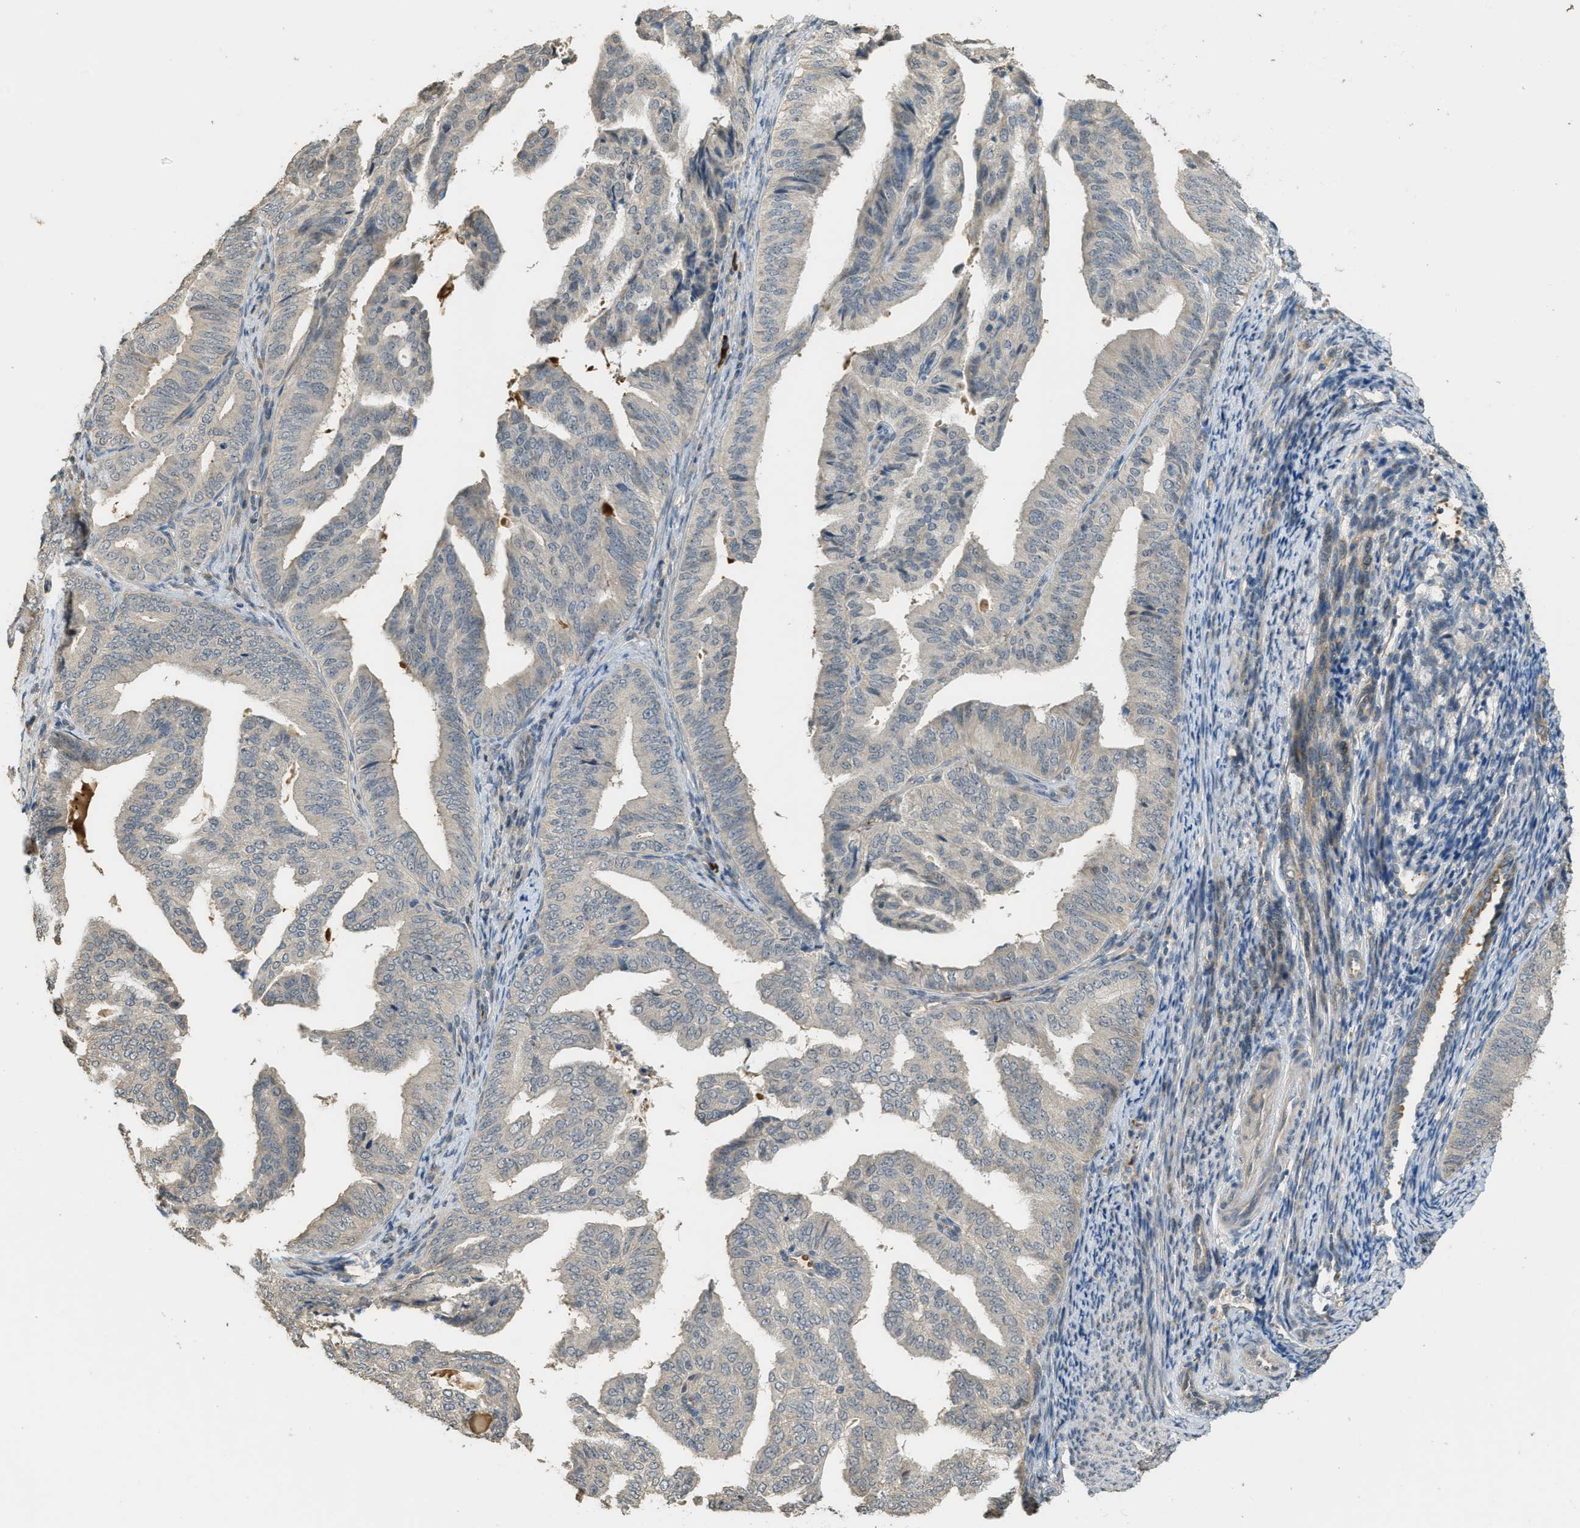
{"staining": {"intensity": "weak", "quantity": "<25%", "location": "cytoplasmic/membranous"}, "tissue": "endometrial cancer", "cell_type": "Tumor cells", "image_type": "cancer", "snomed": [{"axis": "morphology", "description": "Adenocarcinoma, NOS"}, {"axis": "topography", "description": "Endometrium"}], "caption": "IHC photomicrograph of human endometrial cancer (adenocarcinoma) stained for a protein (brown), which displays no staining in tumor cells.", "gene": "IGF2BP2", "patient": {"sex": "female", "age": 58}}